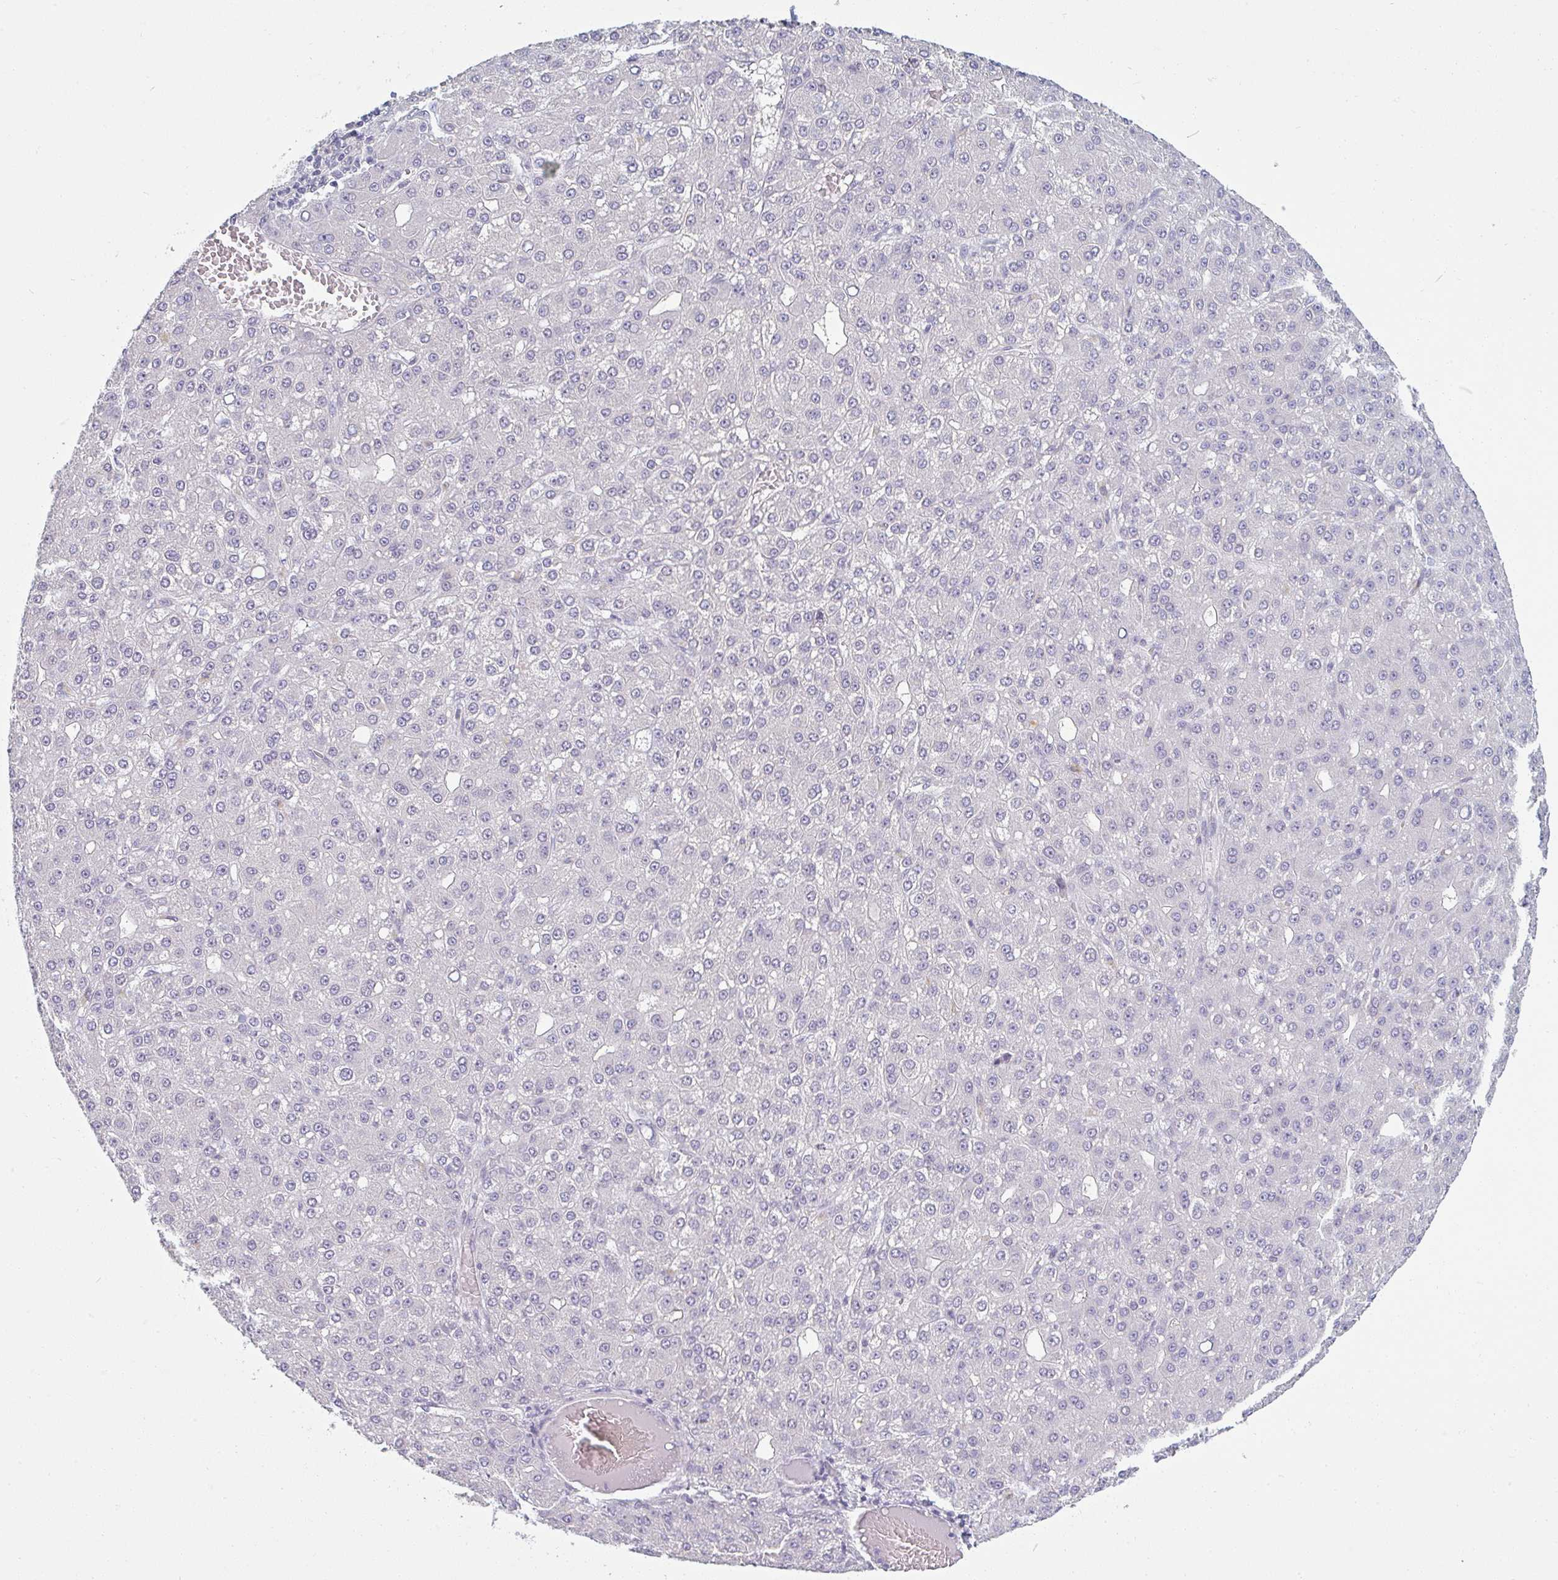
{"staining": {"intensity": "negative", "quantity": "none", "location": "none"}, "tissue": "liver cancer", "cell_type": "Tumor cells", "image_type": "cancer", "snomed": [{"axis": "morphology", "description": "Carcinoma, Hepatocellular, NOS"}, {"axis": "topography", "description": "Liver"}], "caption": "Immunohistochemical staining of human hepatocellular carcinoma (liver) displays no significant expression in tumor cells.", "gene": "PPFIA4", "patient": {"sex": "male", "age": 67}}